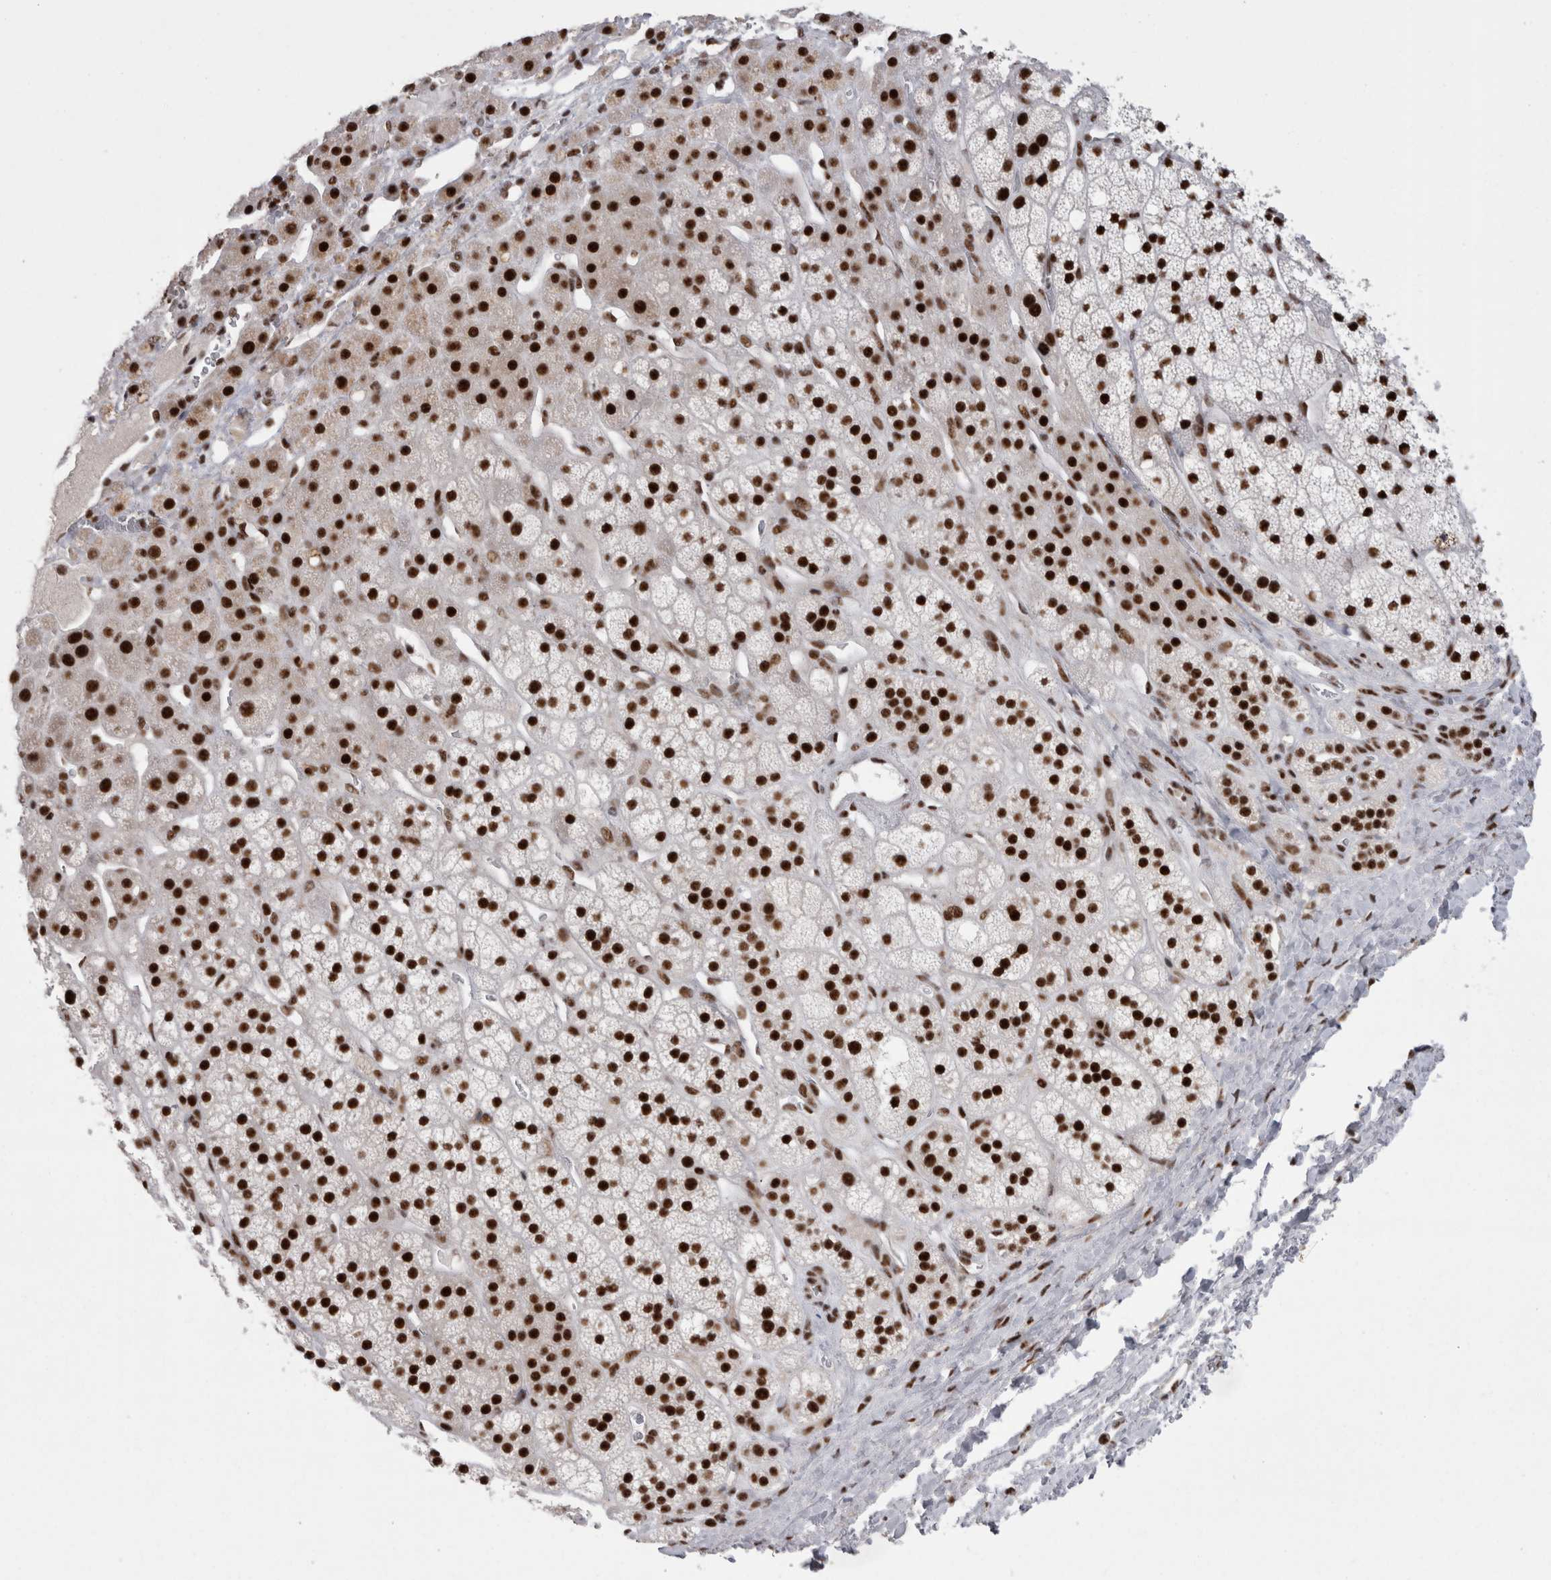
{"staining": {"intensity": "strong", "quantity": ">75%", "location": "nuclear"}, "tissue": "adrenal gland", "cell_type": "Glandular cells", "image_type": "normal", "snomed": [{"axis": "morphology", "description": "Normal tissue, NOS"}, {"axis": "topography", "description": "Adrenal gland"}], "caption": "Glandular cells demonstrate high levels of strong nuclear positivity in approximately >75% of cells in normal adrenal gland.", "gene": "SNRNP40", "patient": {"sex": "male", "age": 56}}